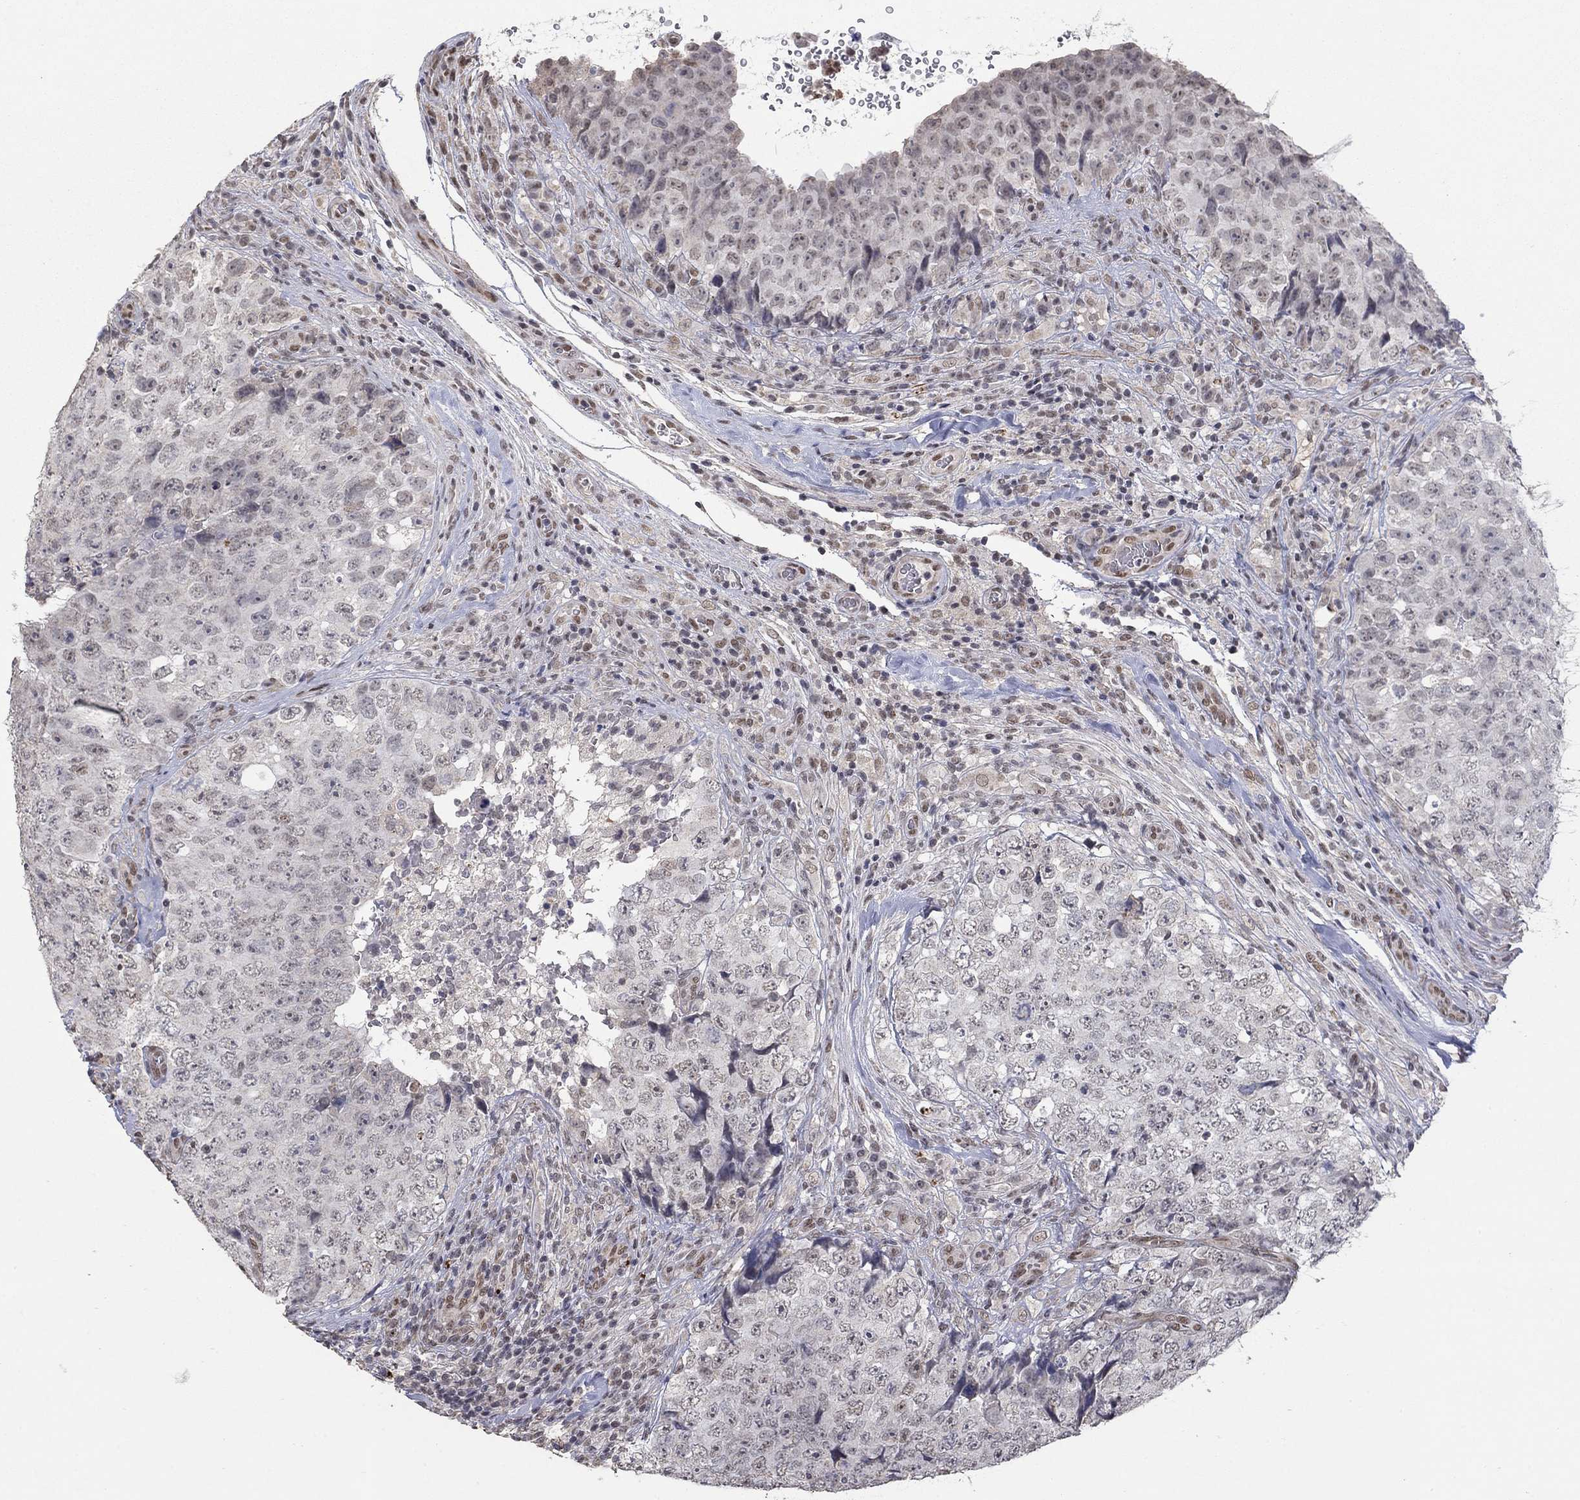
{"staining": {"intensity": "negative", "quantity": "none", "location": "none"}, "tissue": "testis cancer", "cell_type": "Tumor cells", "image_type": "cancer", "snomed": [{"axis": "morphology", "description": "Seminoma, NOS"}, {"axis": "topography", "description": "Testis"}], "caption": "A histopathology image of human testis cancer is negative for staining in tumor cells.", "gene": "GRIA3", "patient": {"sex": "male", "age": 34}}